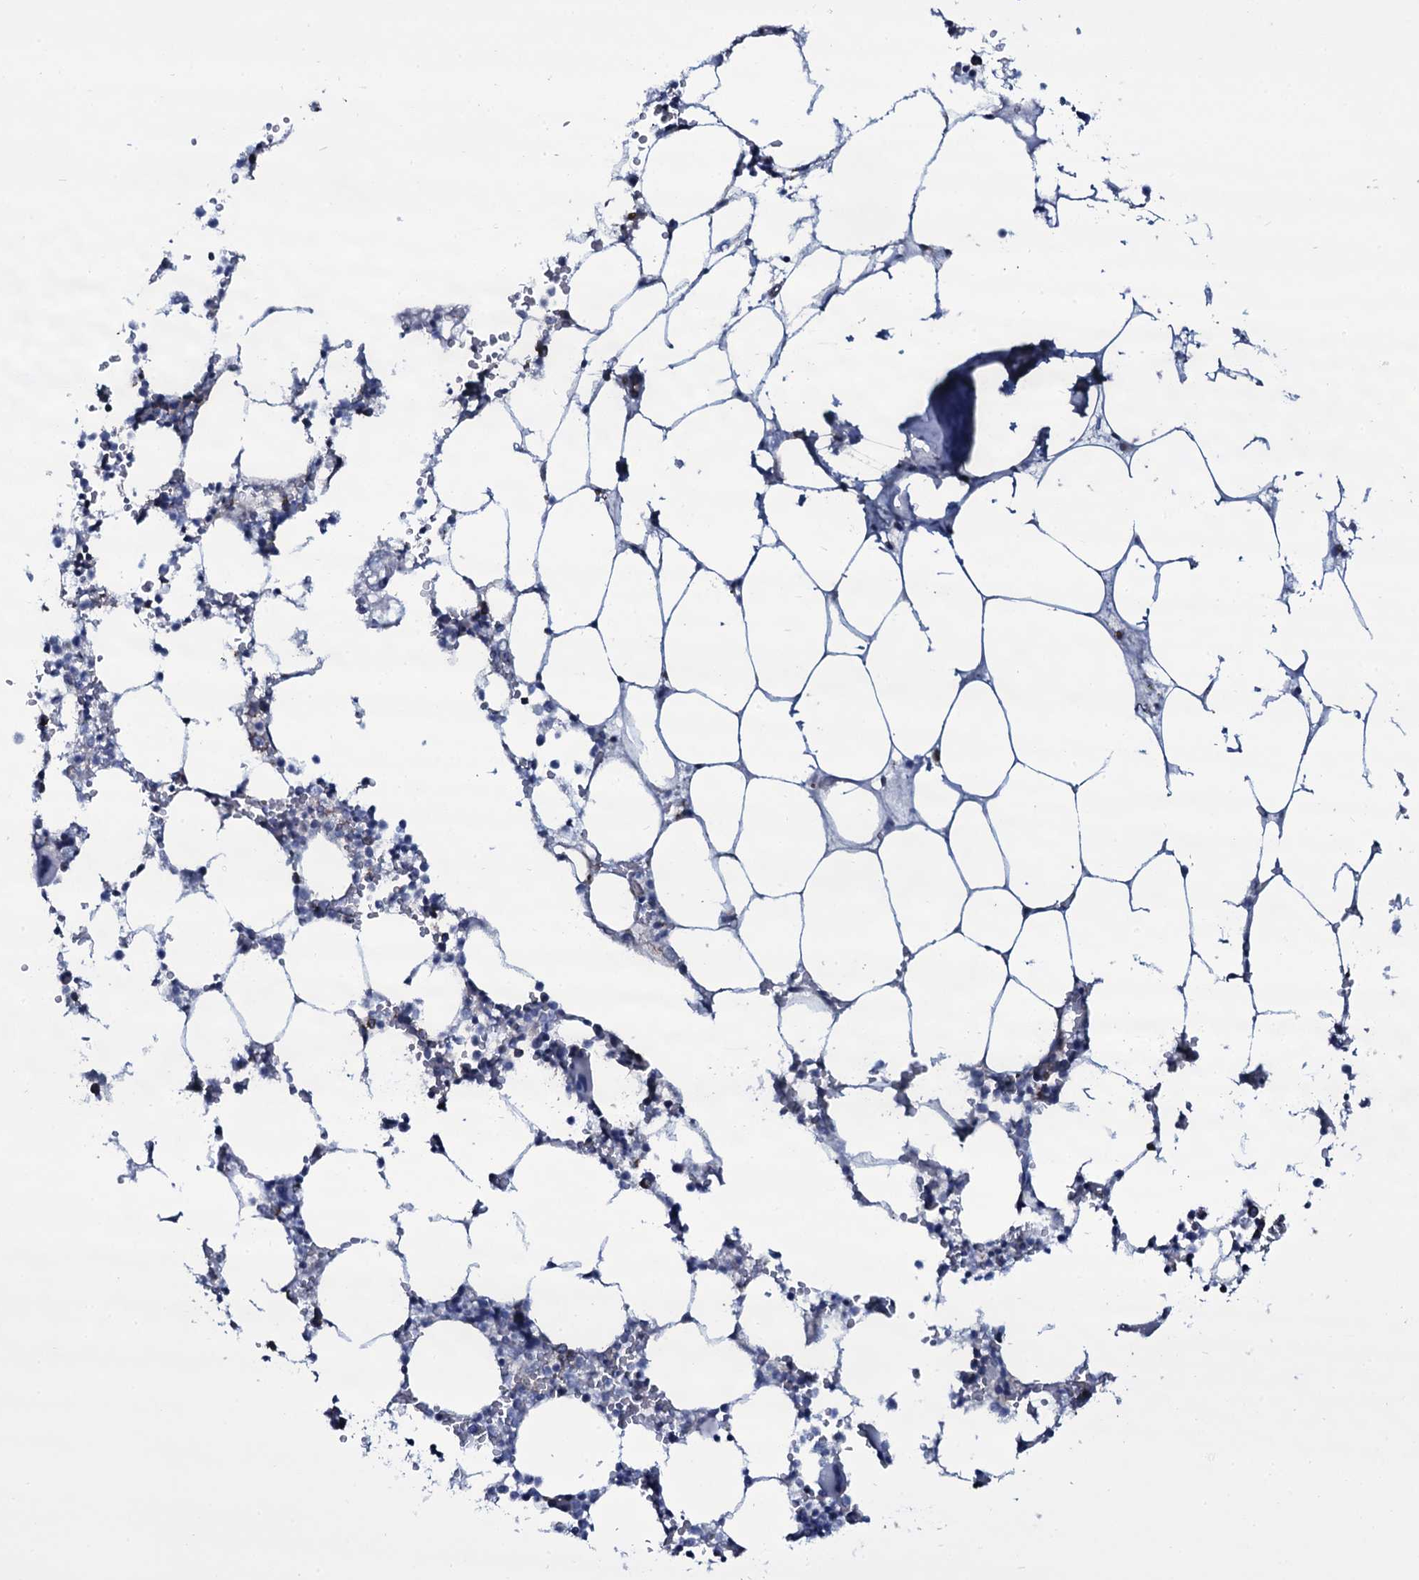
{"staining": {"intensity": "negative", "quantity": "none", "location": "none"}, "tissue": "bone marrow", "cell_type": "Hematopoietic cells", "image_type": "normal", "snomed": [{"axis": "morphology", "description": "Normal tissue, NOS"}, {"axis": "topography", "description": "Bone marrow"}], "caption": "High magnification brightfield microscopy of unremarkable bone marrow stained with DAB (brown) and counterstained with hematoxylin (blue): hematopoietic cells show no significant expression. (DAB (3,3'-diaminobenzidine) immunohistochemistry (IHC), high magnification).", "gene": "WIPF3", "patient": {"sex": "male", "age": 64}}